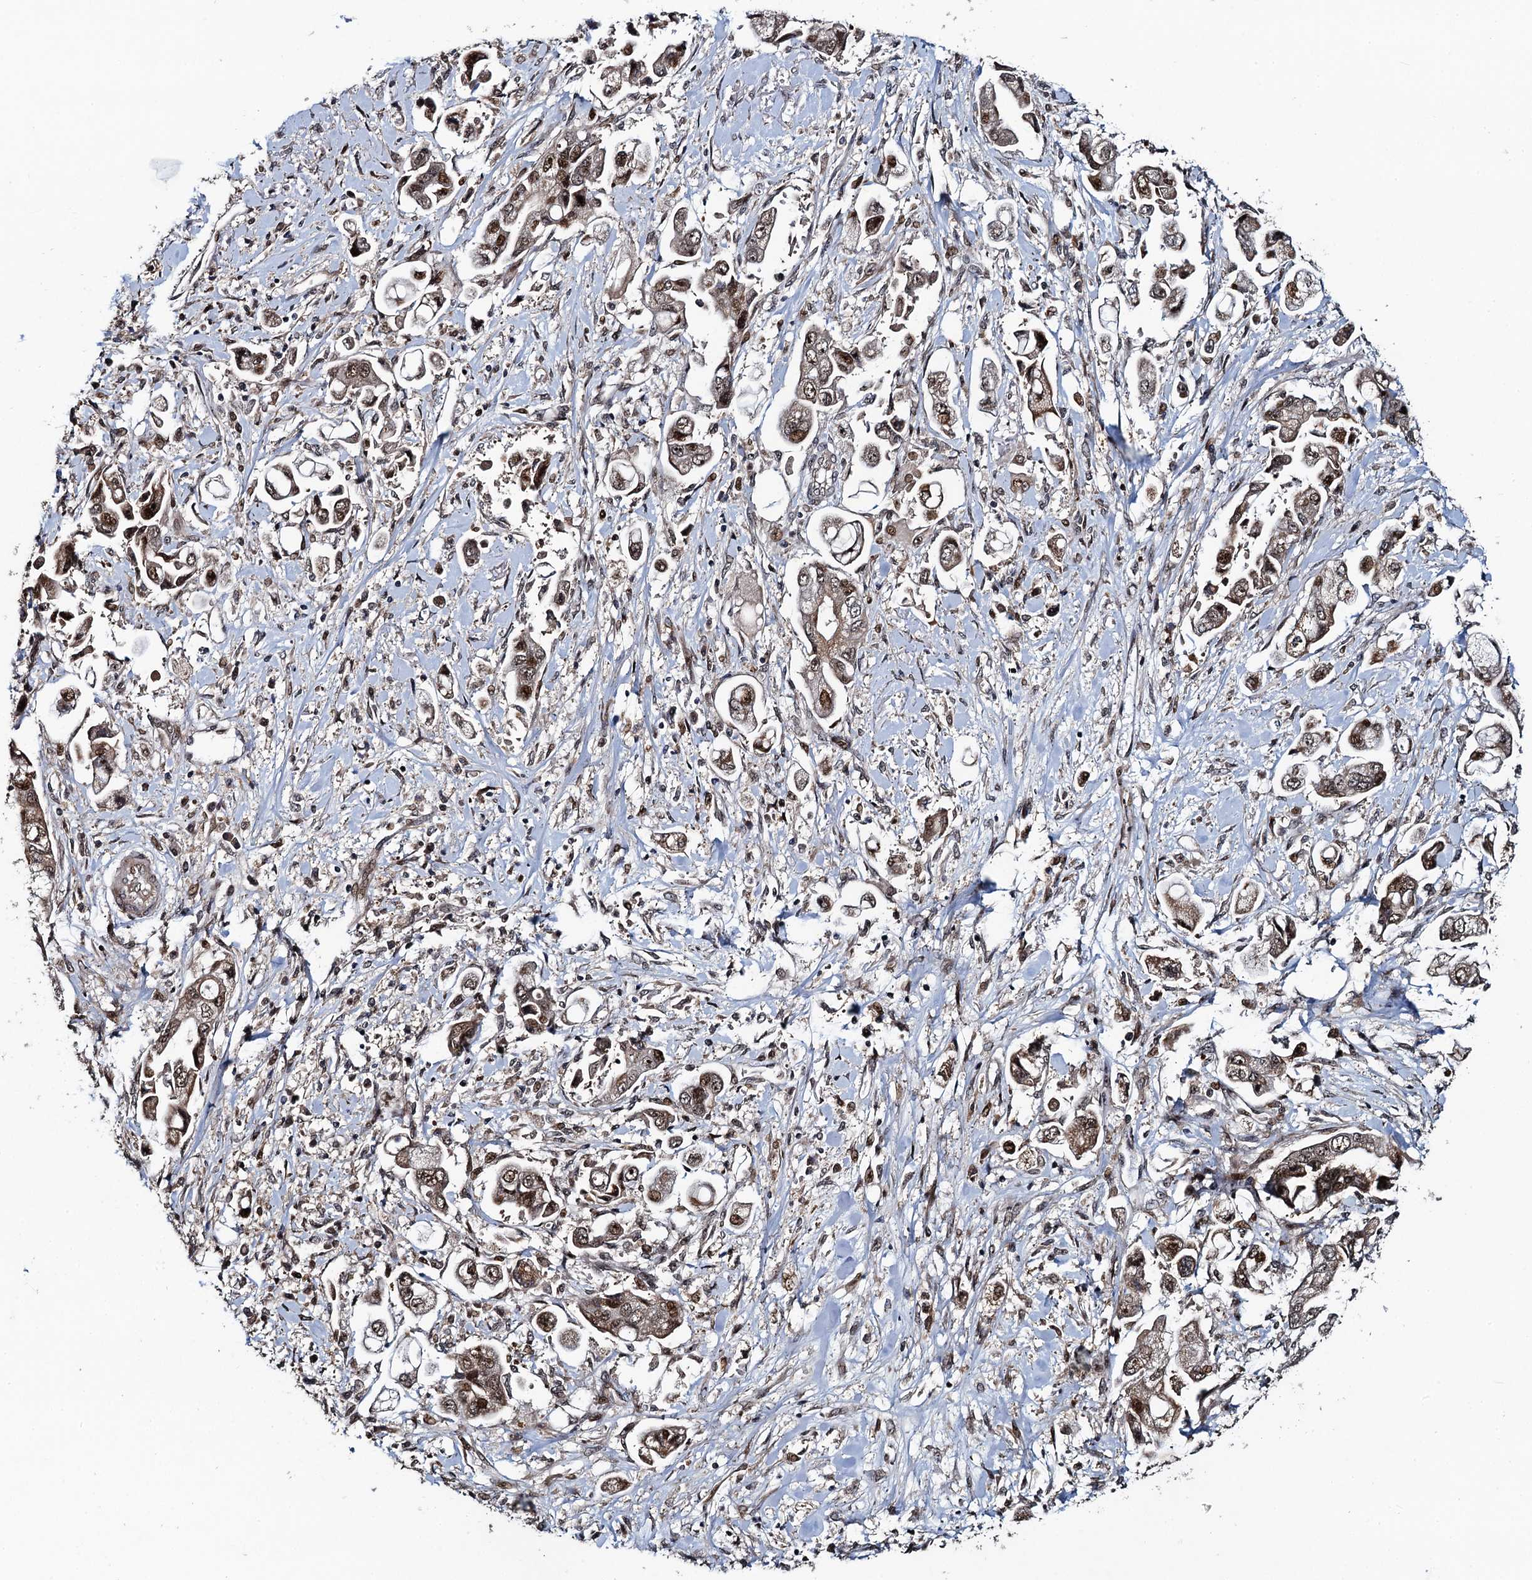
{"staining": {"intensity": "moderate", "quantity": ">75%", "location": "nuclear"}, "tissue": "stomach cancer", "cell_type": "Tumor cells", "image_type": "cancer", "snomed": [{"axis": "morphology", "description": "Adenocarcinoma, NOS"}, {"axis": "topography", "description": "Stomach"}], "caption": "Protein analysis of stomach adenocarcinoma tissue shows moderate nuclear expression in approximately >75% of tumor cells. The staining is performed using DAB (3,3'-diaminobenzidine) brown chromogen to label protein expression. The nuclei are counter-stained blue using hematoxylin.", "gene": "ATOSA", "patient": {"sex": "male", "age": 62}}